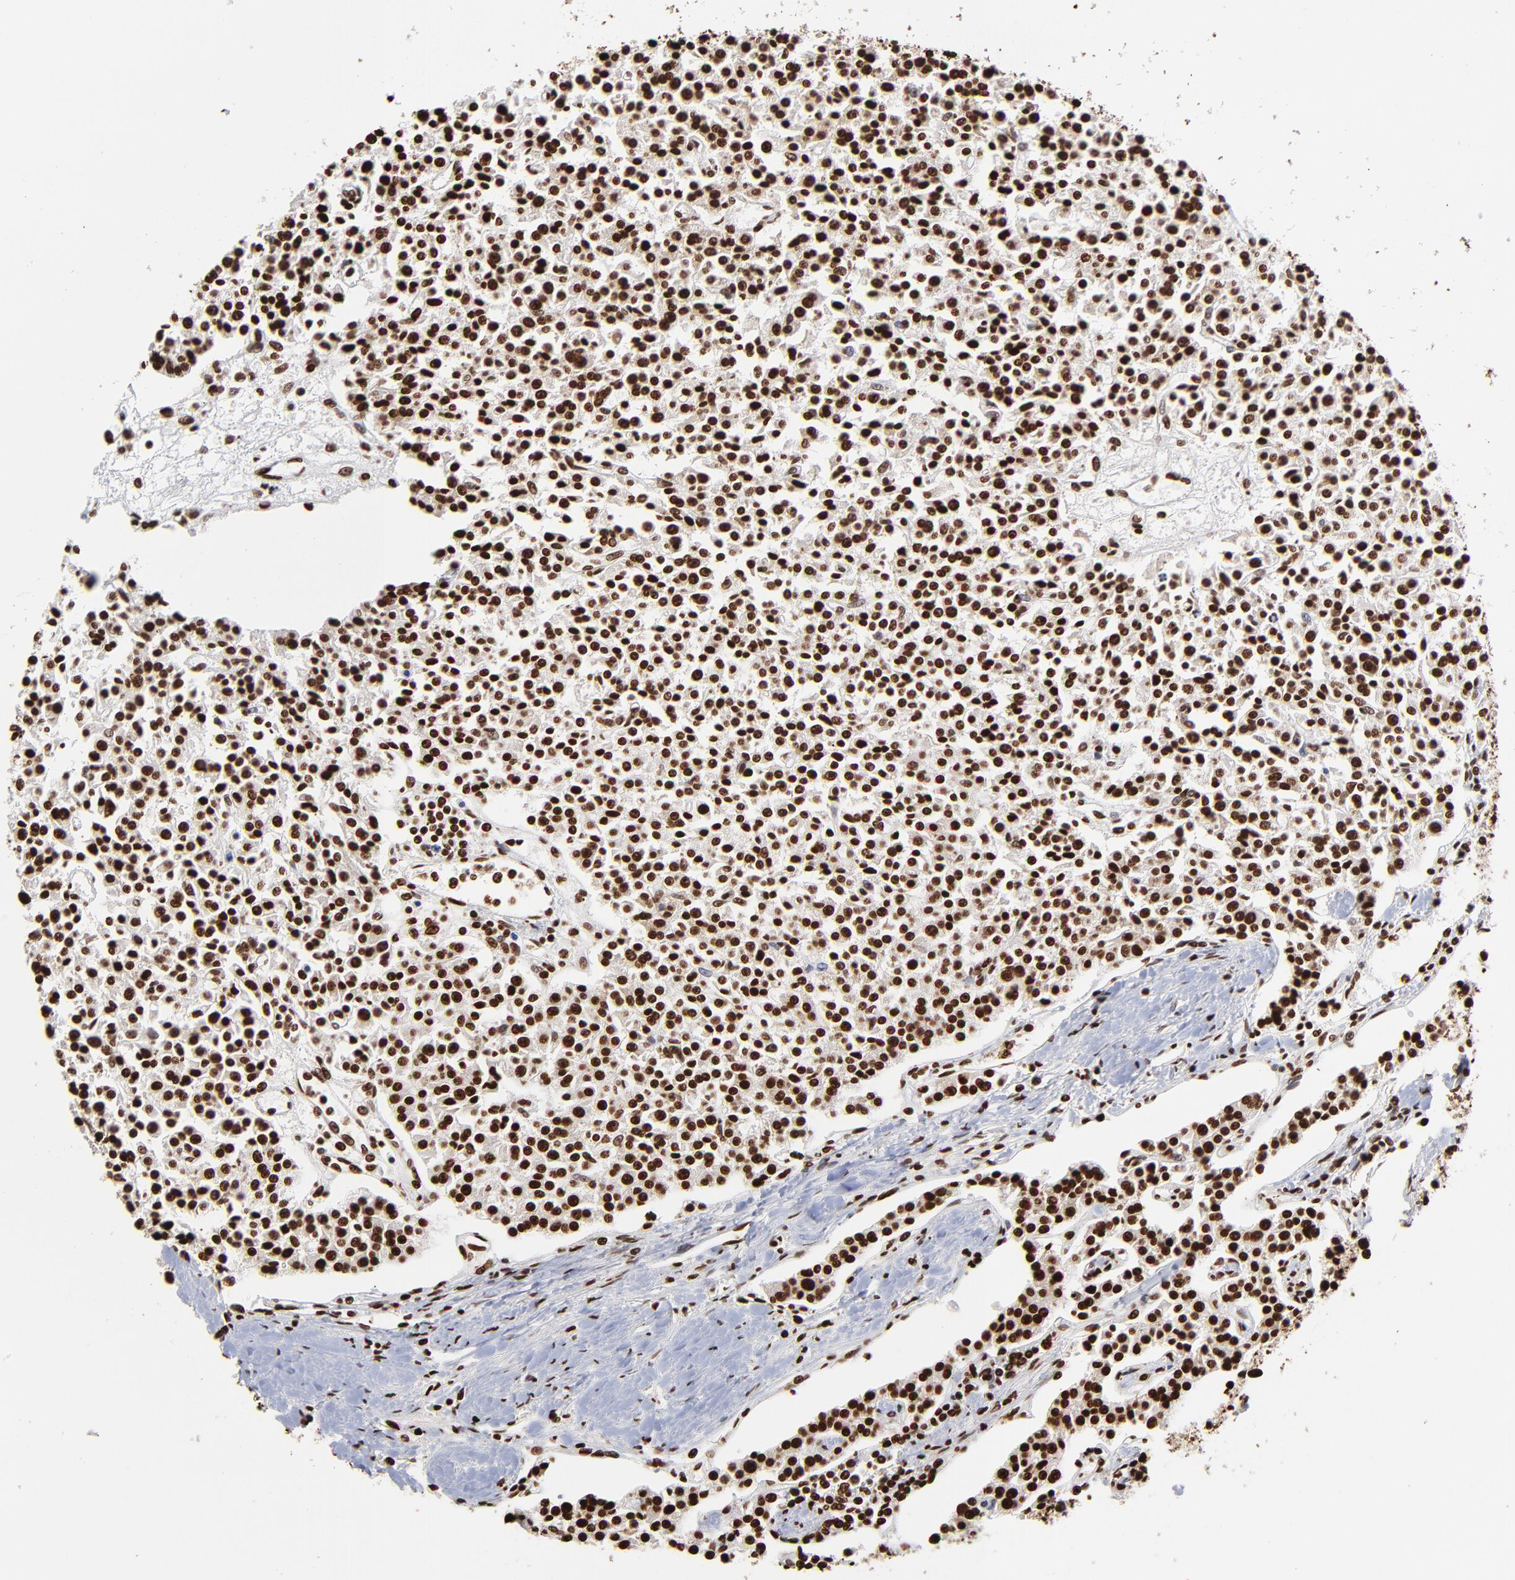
{"staining": {"intensity": "strong", "quantity": ">75%", "location": "nuclear"}, "tissue": "carcinoid", "cell_type": "Tumor cells", "image_type": "cancer", "snomed": [{"axis": "morphology", "description": "Carcinoid, malignant, NOS"}, {"axis": "topography", "description": "Stomach"}], "caption": "Human carcinoid stained with a brown dye reveals strong nuclear positive staining in approximately >75% of tumor cells.", "gene": "ZNF544", "patient": {"sex": "female", "age": 76}}